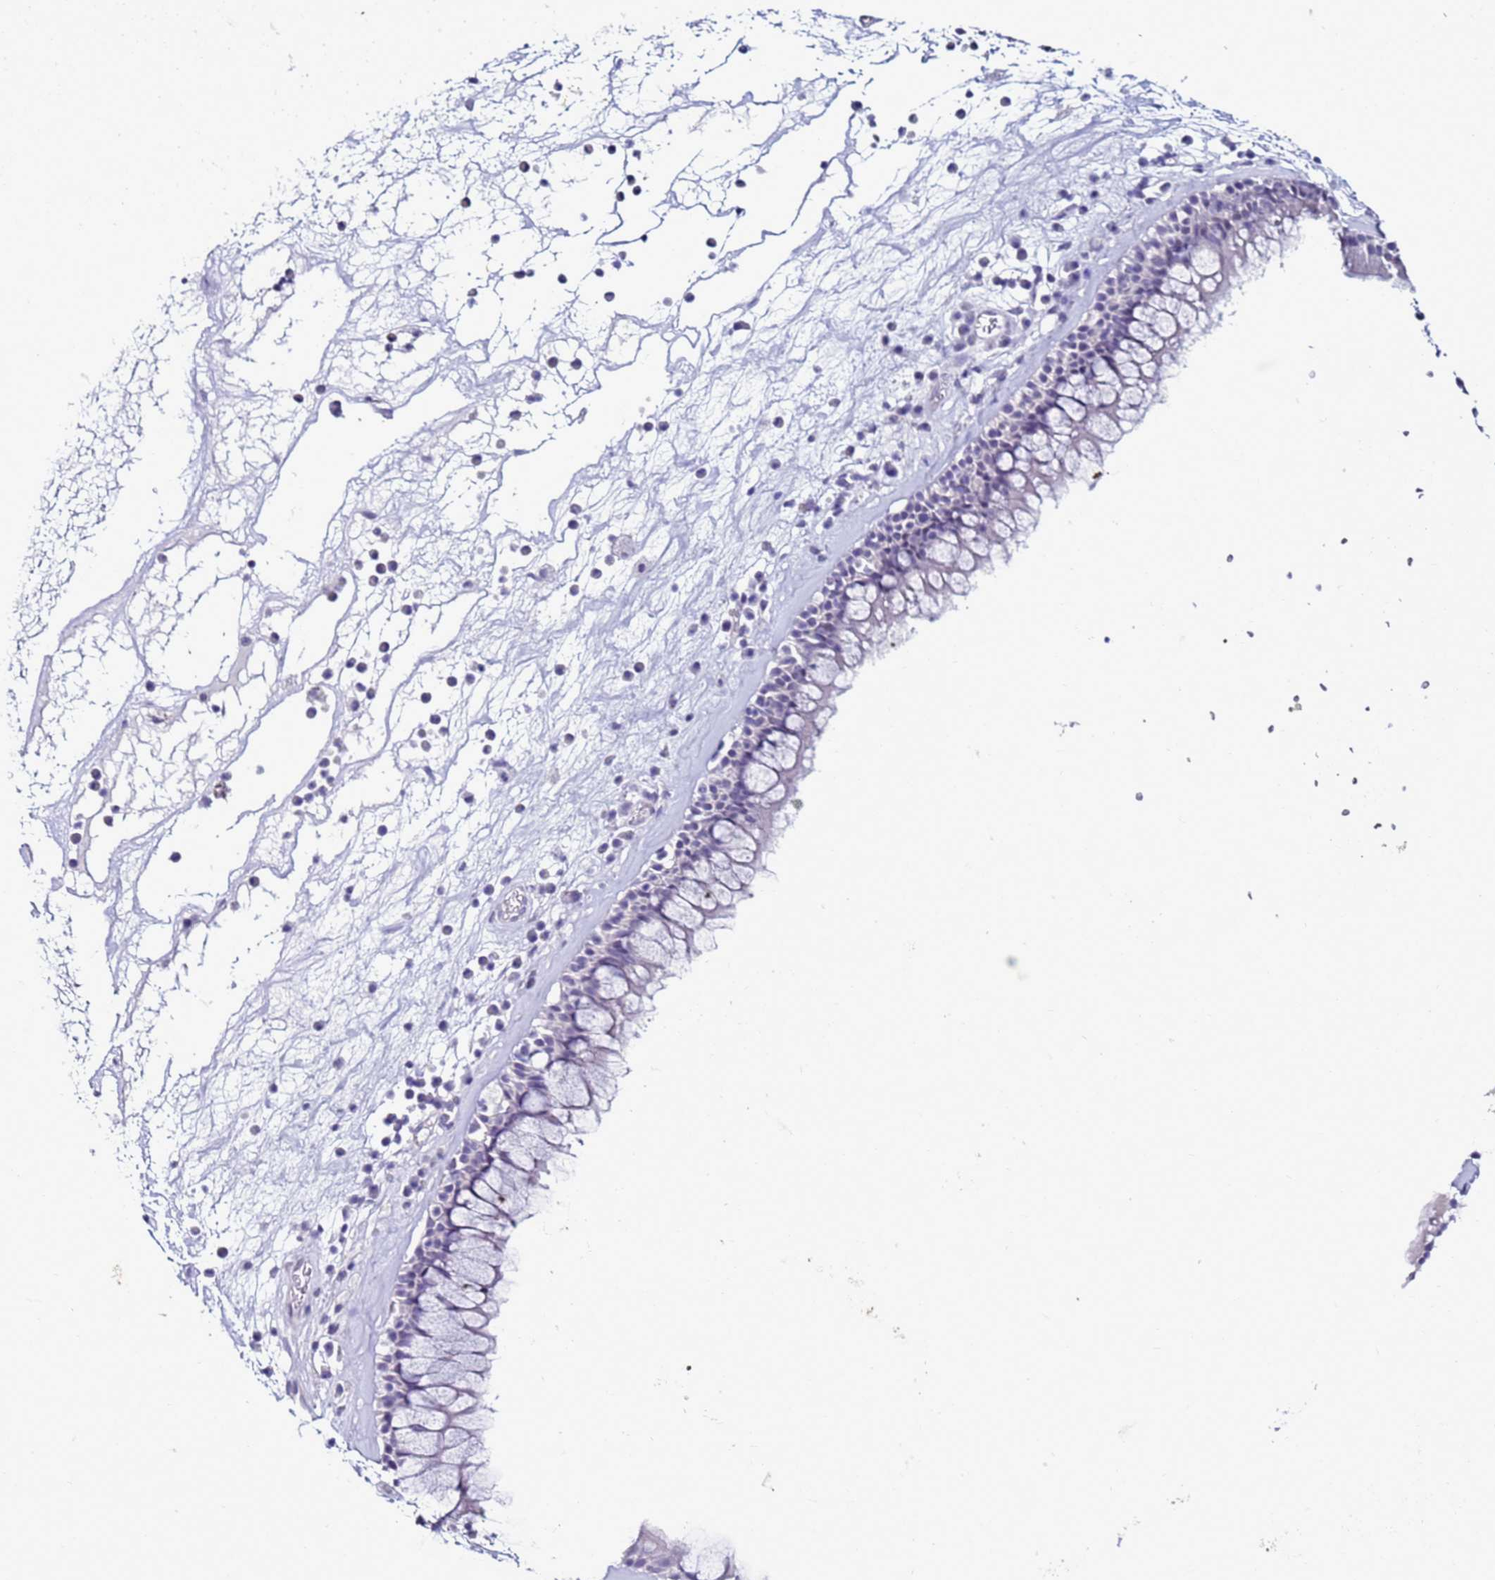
{"staining": {"intensity": "negative", "quantity": "none", "location": "none"}, "tissue": "nasopharynx", "cell_type": "Respiratory epithelial cells", "image_type": "normal", "snomed": [{"axis": "morphology", "description": "Normal tissue, NOS"}, {"axis": "morphology", "description": "Inflammation, NOS"}, {"axis": "topography", "description": "Nasopharynx"}], "caption": "Immunohistochemistry (IHC) photomicrograph of benign human nasopharynx stained for a protein (brown), which displays no staining in respiratory epithelial cells.", "gene": "LRRC10B", "patient": {"sex": "male", "age": 70}}